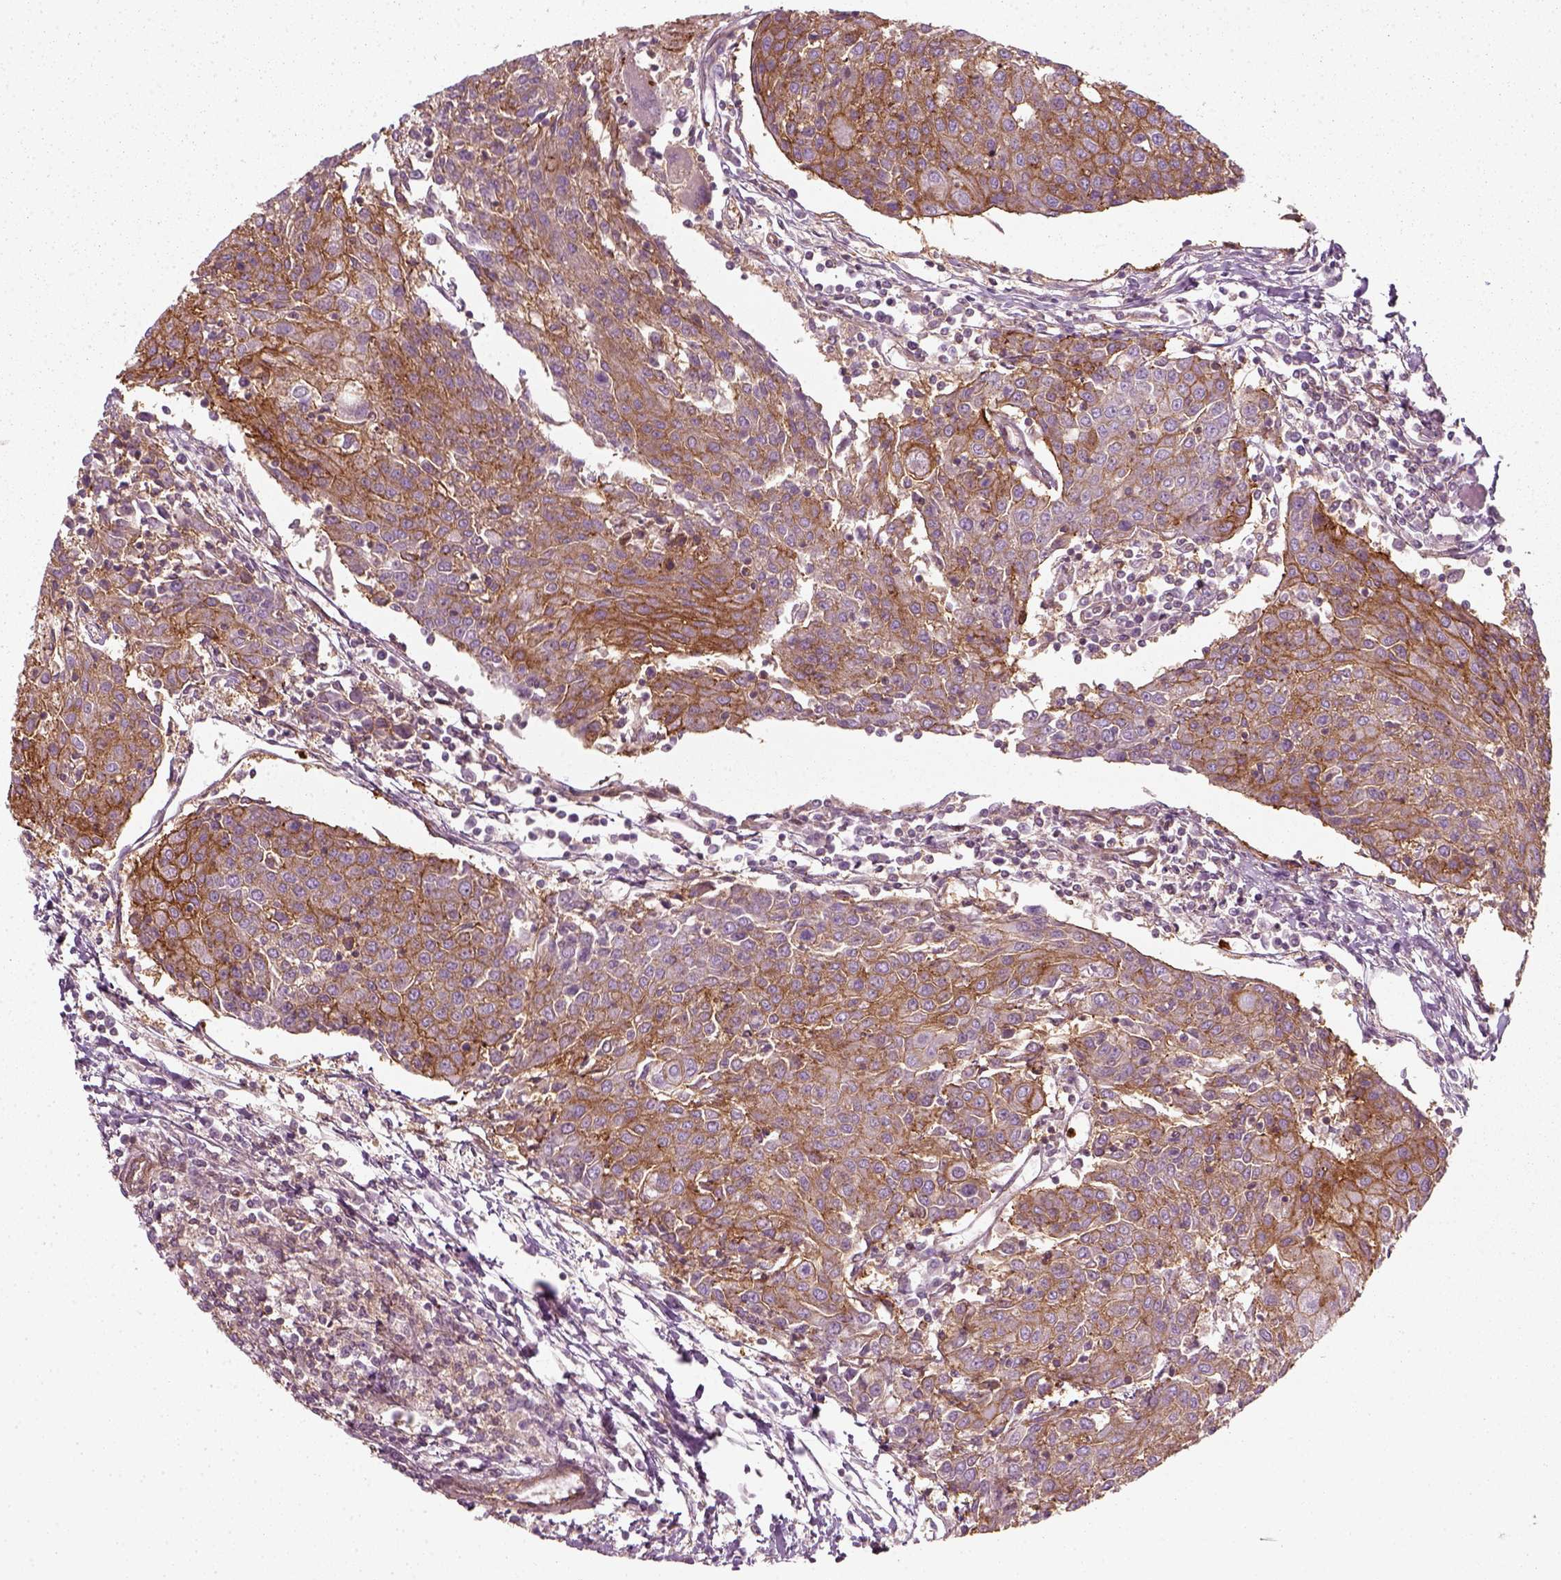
{"staining": {"intensity": "strong", "quantity": ">75%", "location": "cytoplasmic/membranous"}, "tissue": "urothelial cancer", "cell_type": "Tumor cells", "image_type": "cancer", "snomed": [{"axis": "morphology", "description": "Urothelial carcinoma, High grade"}, {"axis": "topography", "description": "Urinary bladder"}], "caption": "This photomicrograph reveals immunohistochemistry (IHC) staining of urothelial cancer, with high strong cytoplasmic/membranous expression in about >75% of tumor cells.", "gene": "NPTN", "patient": {"sex": "female", "age": 85}}